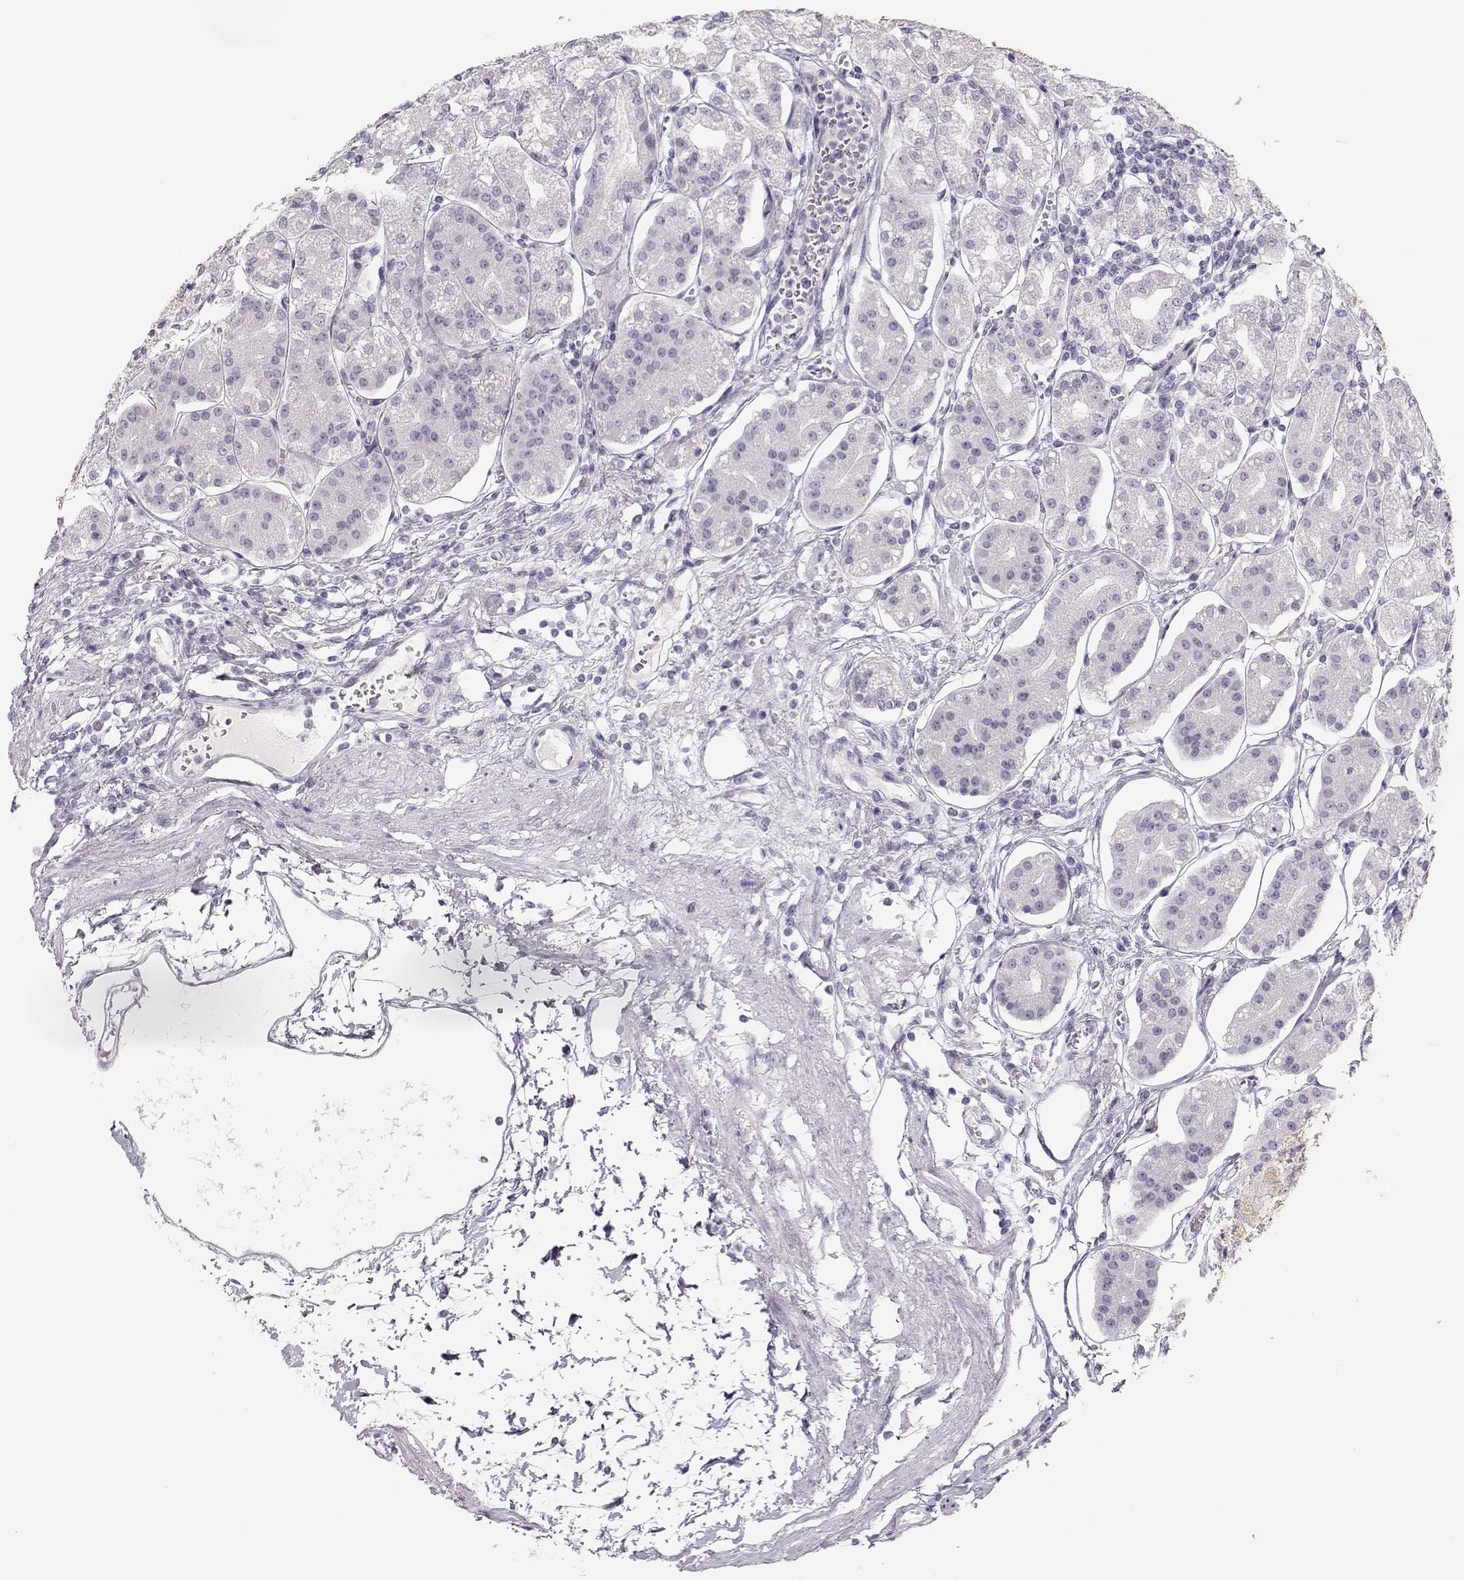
{"staining": {"intensity": "negative", "quantity": "none", "location": "none"}, "tissue": "stomach", "cell_type": "Glandular cells", "image_type": "normal", "snomed": [{"axis": "morphology", "description": "Normal tissue, NOS"}, {"axis": "topography", "description": "Skeletal muscle"}, {"axis": "topography", "description": "Stomach"}], "caption": "A photomicrograph of stomach stained for a protein shows no brown staining in glandular cells.", "gene": "IMPG1", "patient": {"sex": "female", "age": 57}}